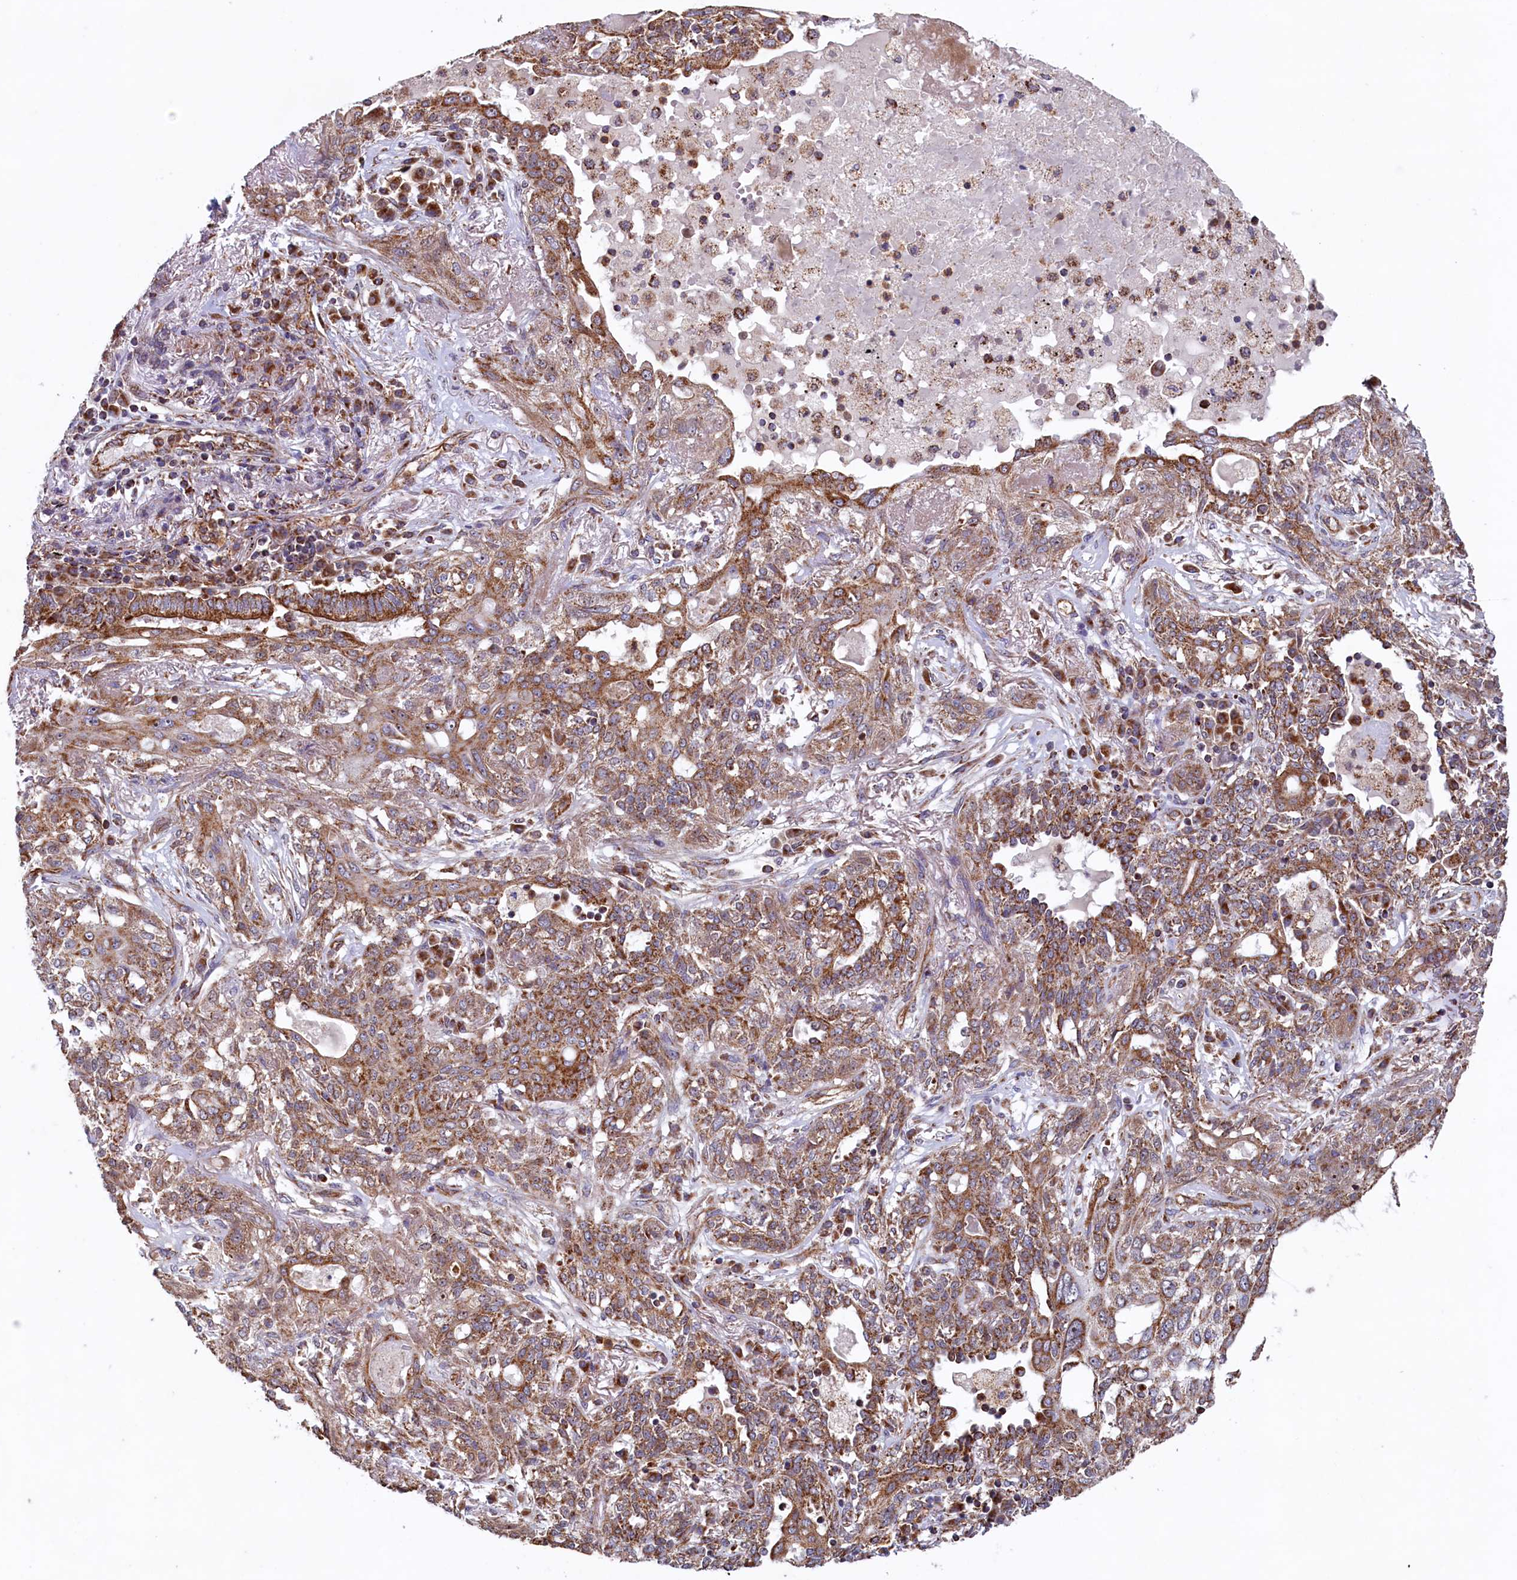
{"staining": {"intensity": "moderate", "quantity": ">75%", "location": "cytoplasmic/membranous"}, "tissue": "lung cancer", "cell_type": "Tumor cells", "image_type": "cancer", "snomed": [{"axis": "morphology", "description": "Squamous cell carcinoma, NOS"}, {"axis": "topography", "description": "Lung"}], "caption": "Brown immunohistochemical staining in lung cancer shows moderate cytoplasmic/membranous staining in approximately >75% of tumor cells.", "gene": "UBE3B", "patient": {"sex": "female", "age": 70}}